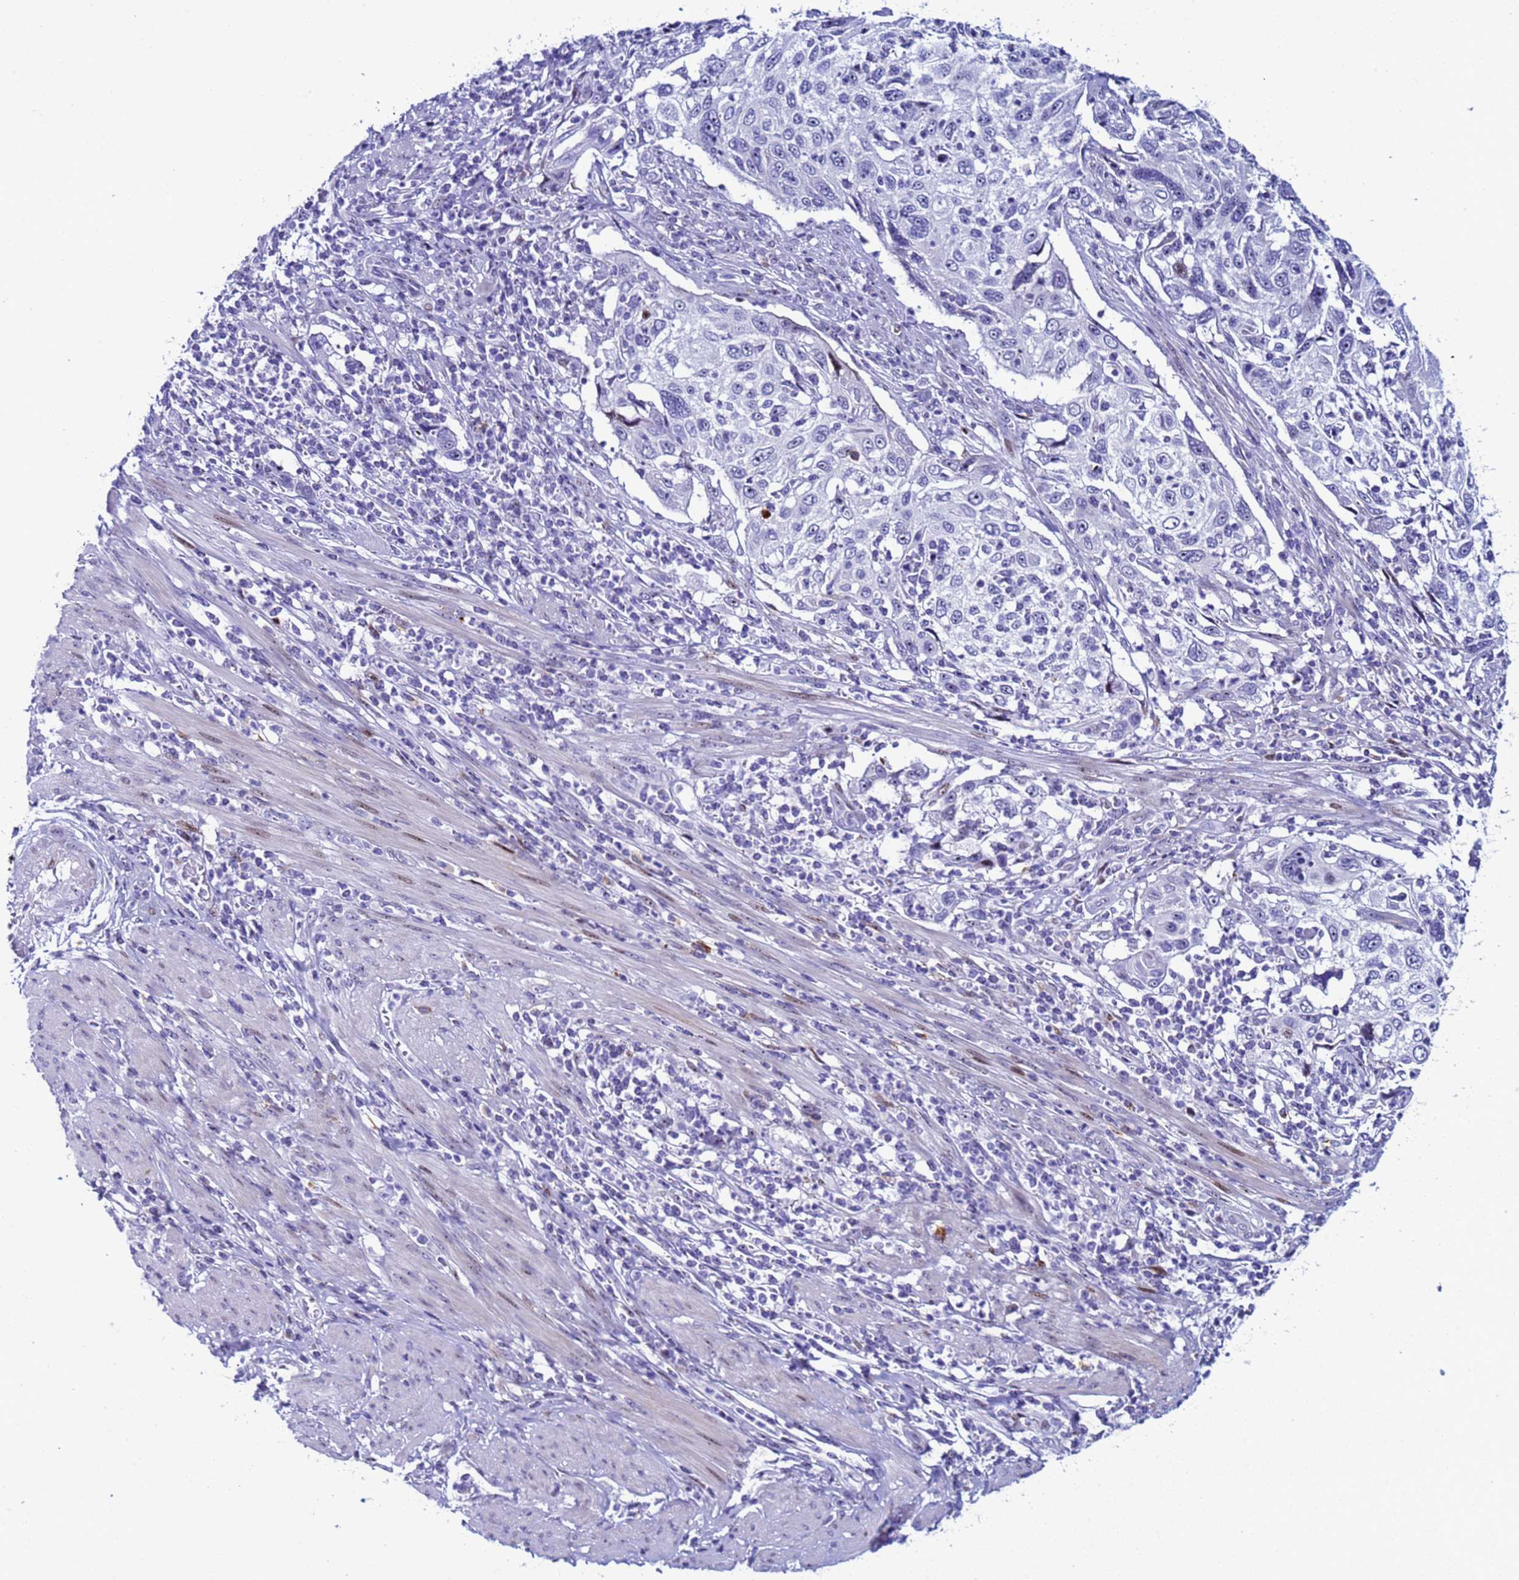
{"staining": {"intensity": "negative", "quantity": "none", "location": "none"}, "tissue": "cervical cancer", "cell_type": "Tumor cells", "image_type": "cancer", "snomed": [{"axis": "morphology", "description": "Squamous cell carcinoma, NOS"}, {"axis": "topography", "description": "Cervix"}], "caption": "The immunohistochemistry photomicrograph has no significant staining in tumor cells of cervical cancer (squamous cell carcinoma) tissue.", "gene": "POP5", "patient": {"sex": "female", "age": 70}}